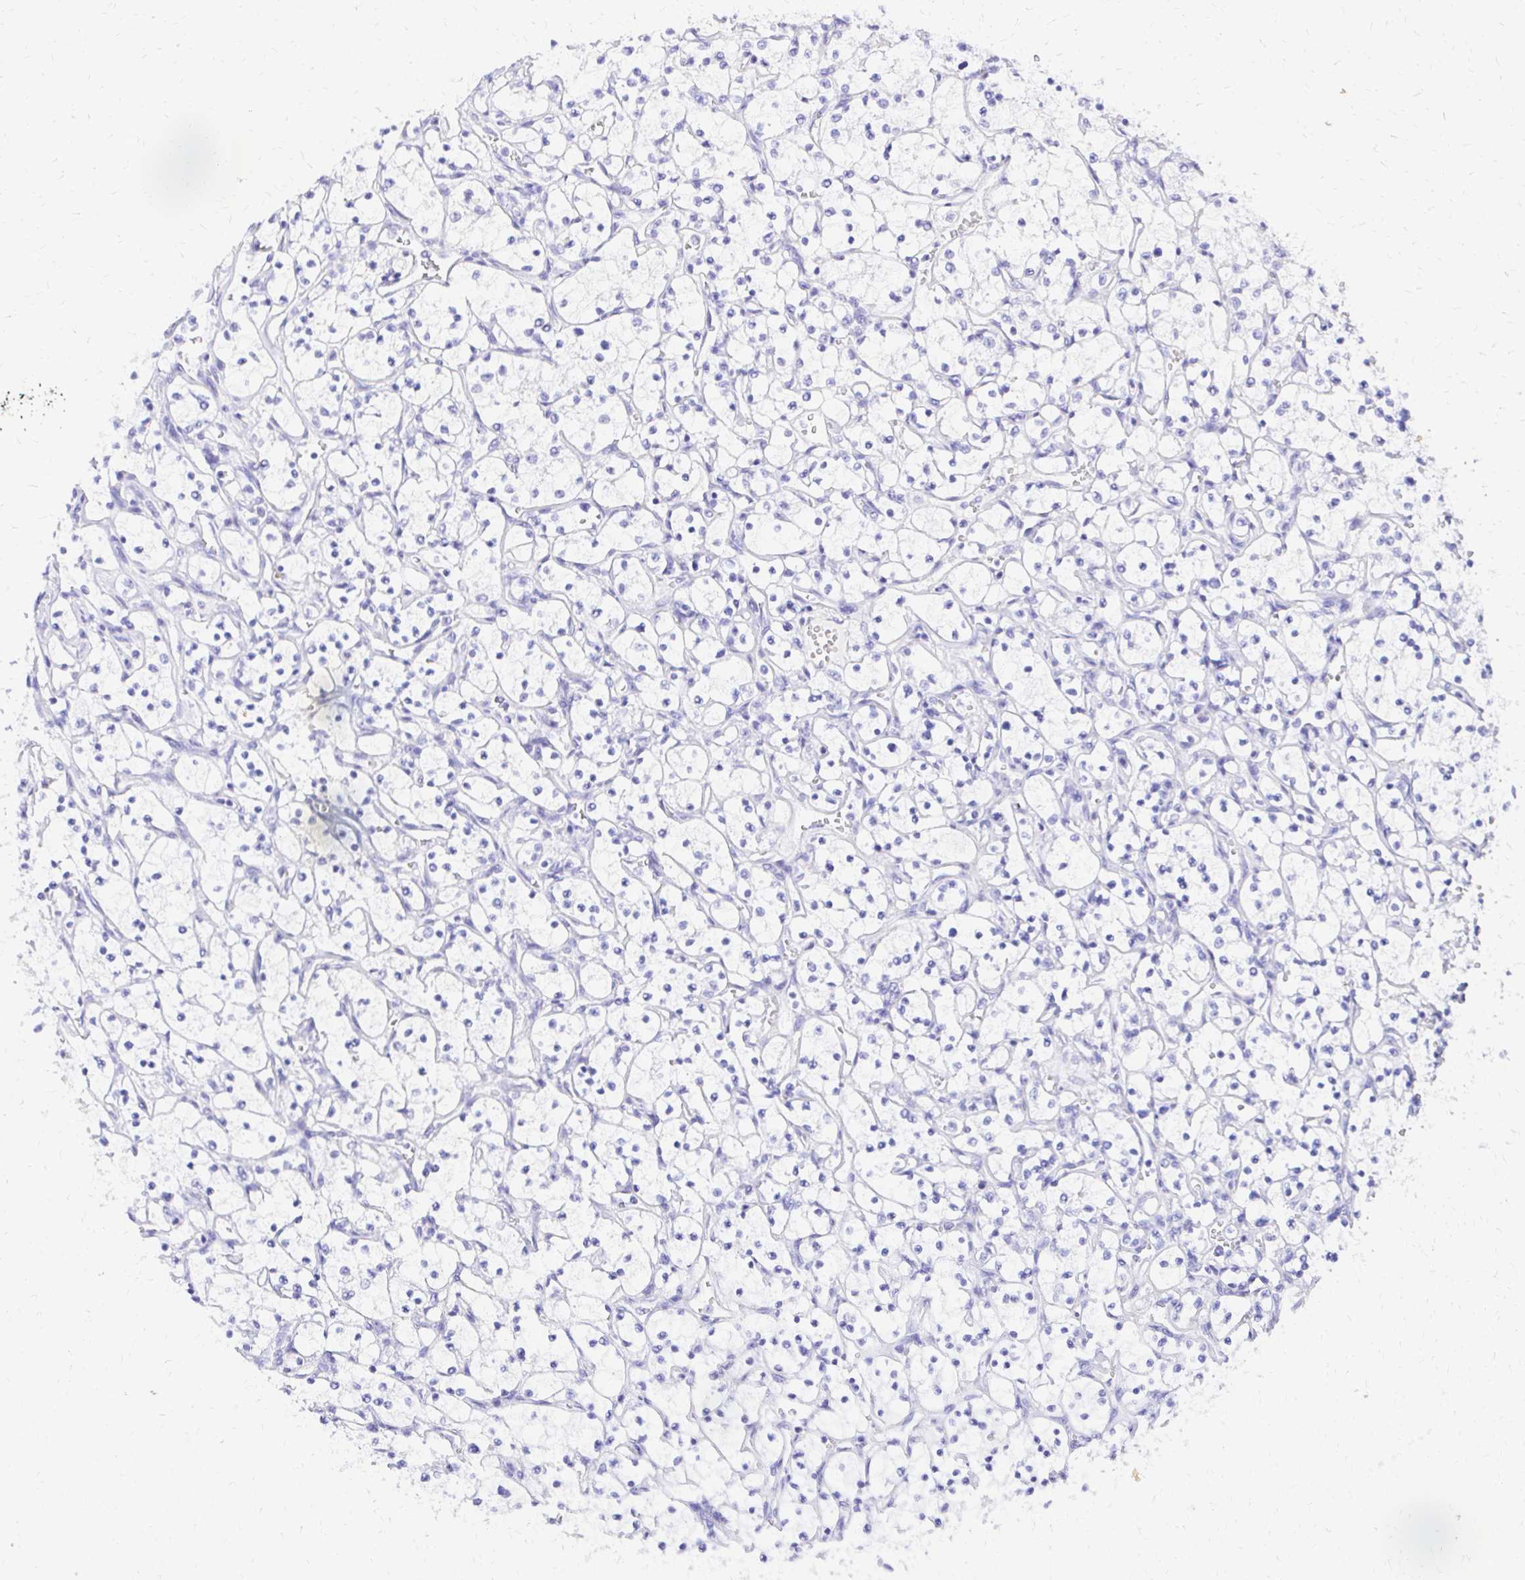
{"staining": {"intensity": "negative", "quantity": "none", "location": "none"}, "tissue": "renal cancer", "cell_type": "Tumor cells", "image_type": "cancer", "snomed": [{"axis": "morphology", "description": "Adenocarcinoma, NOS"}, {"axis": "topography", "description": "Kidney"}], "caption": "A histopathology image of renal adenocarcinoma stained for a protein displays no brown staining in tumor cells.", "gene": "S100G", "patient": {"sex": "female", "age": 69}}